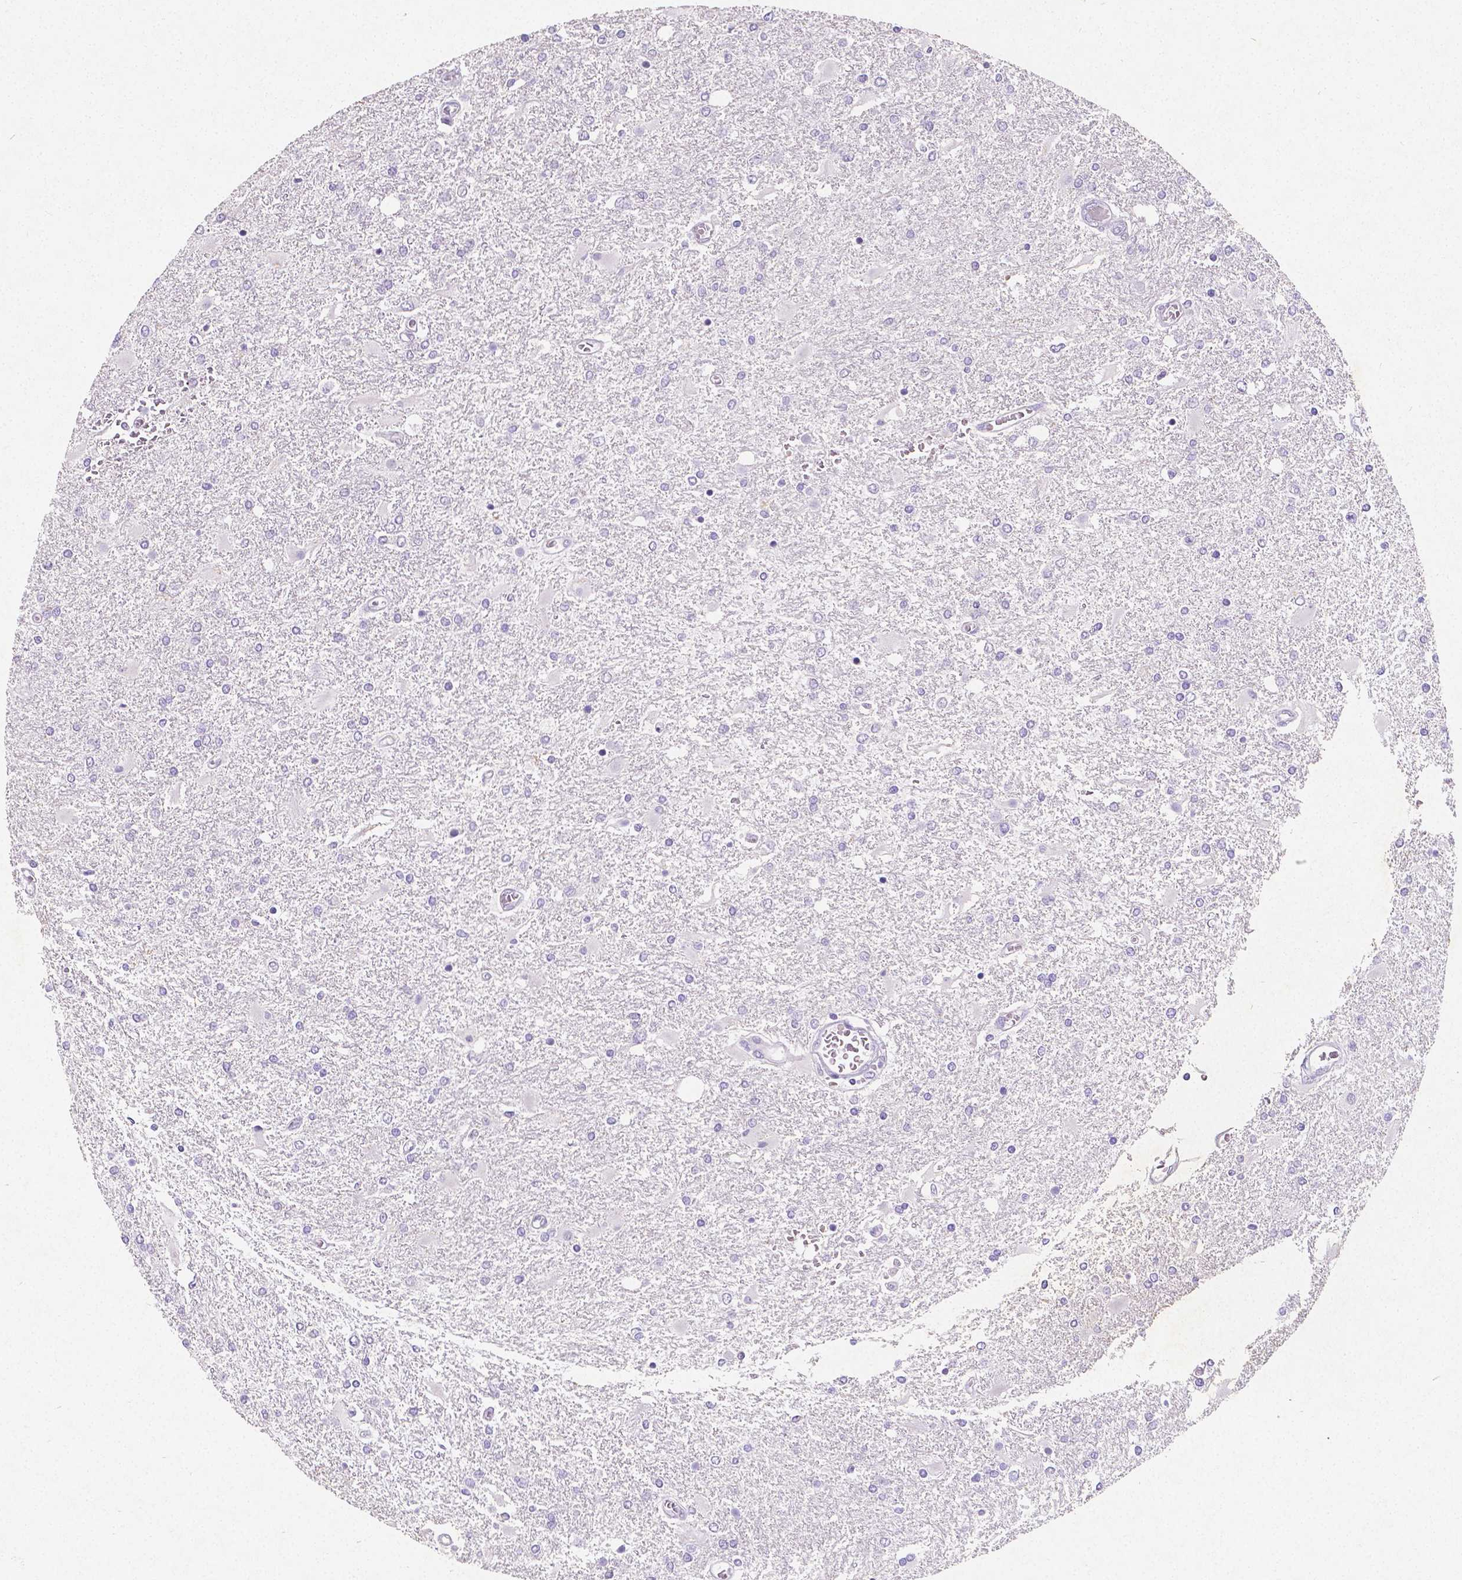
{"staining": {"intensity": "negative", "quantity": "none", "location": "none"}, "tissue": "glioma", "cell_type": "Tumor cells", "image_type": "cancer", "snomed": [{"axis": "morphology", "description": "Glioma, malignant, High grade"}, {"axis": "topography", "description": "Cerebral cortex"}], "caption": "The IHC micrograph has no significant positivity in tumor cells of glioma tissue. (Immunohistochemistry (ihc), brightfield microscopy, high magnification).", "gene": "SATB2", "patient": {"sex": "male", "age": 79}}